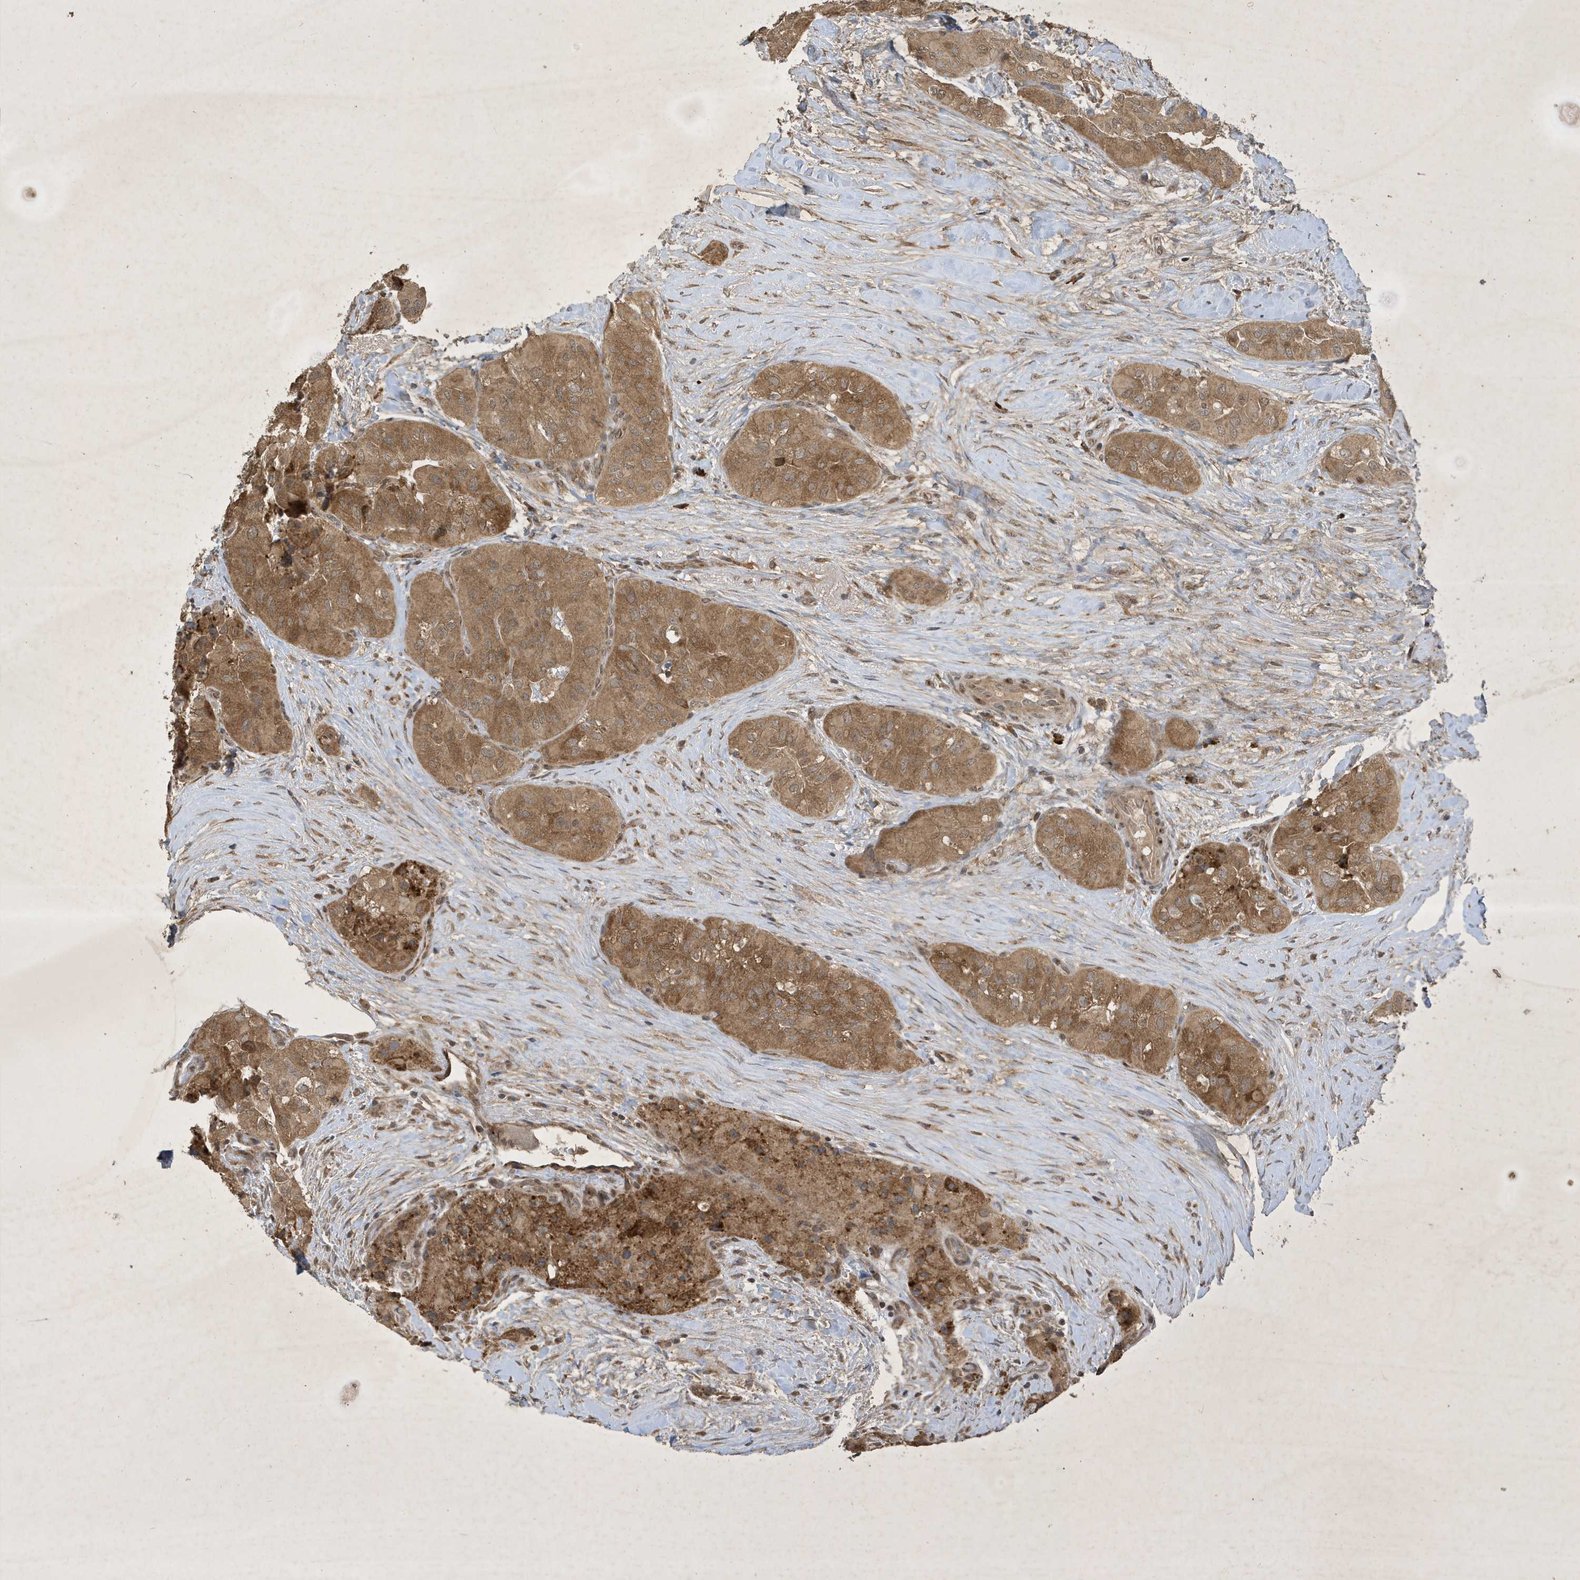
{"staining": {"intensity": "moderate", "quantity": ">75%", "location": "cytoplasmic/membranous"}, "tissue": "thyroid cancer", "cell_type": "Tumor cells", "image_type": "cancer", "snomed": [{"axis": "morphology", "description": "Papillary adenocarcinoma, NOS"}, {"axis": "topography", "description": "Thyroid gland"}], "caption": "There is medium levels of moderate cytoplasmic/membranous expression in tumor cells of papillary adenocarcinoma (thyroid), as demonstrated by immunohistochemical staining (brown color).", "gene": "STX10", "patient": {"sex": "female", "age": 59}}